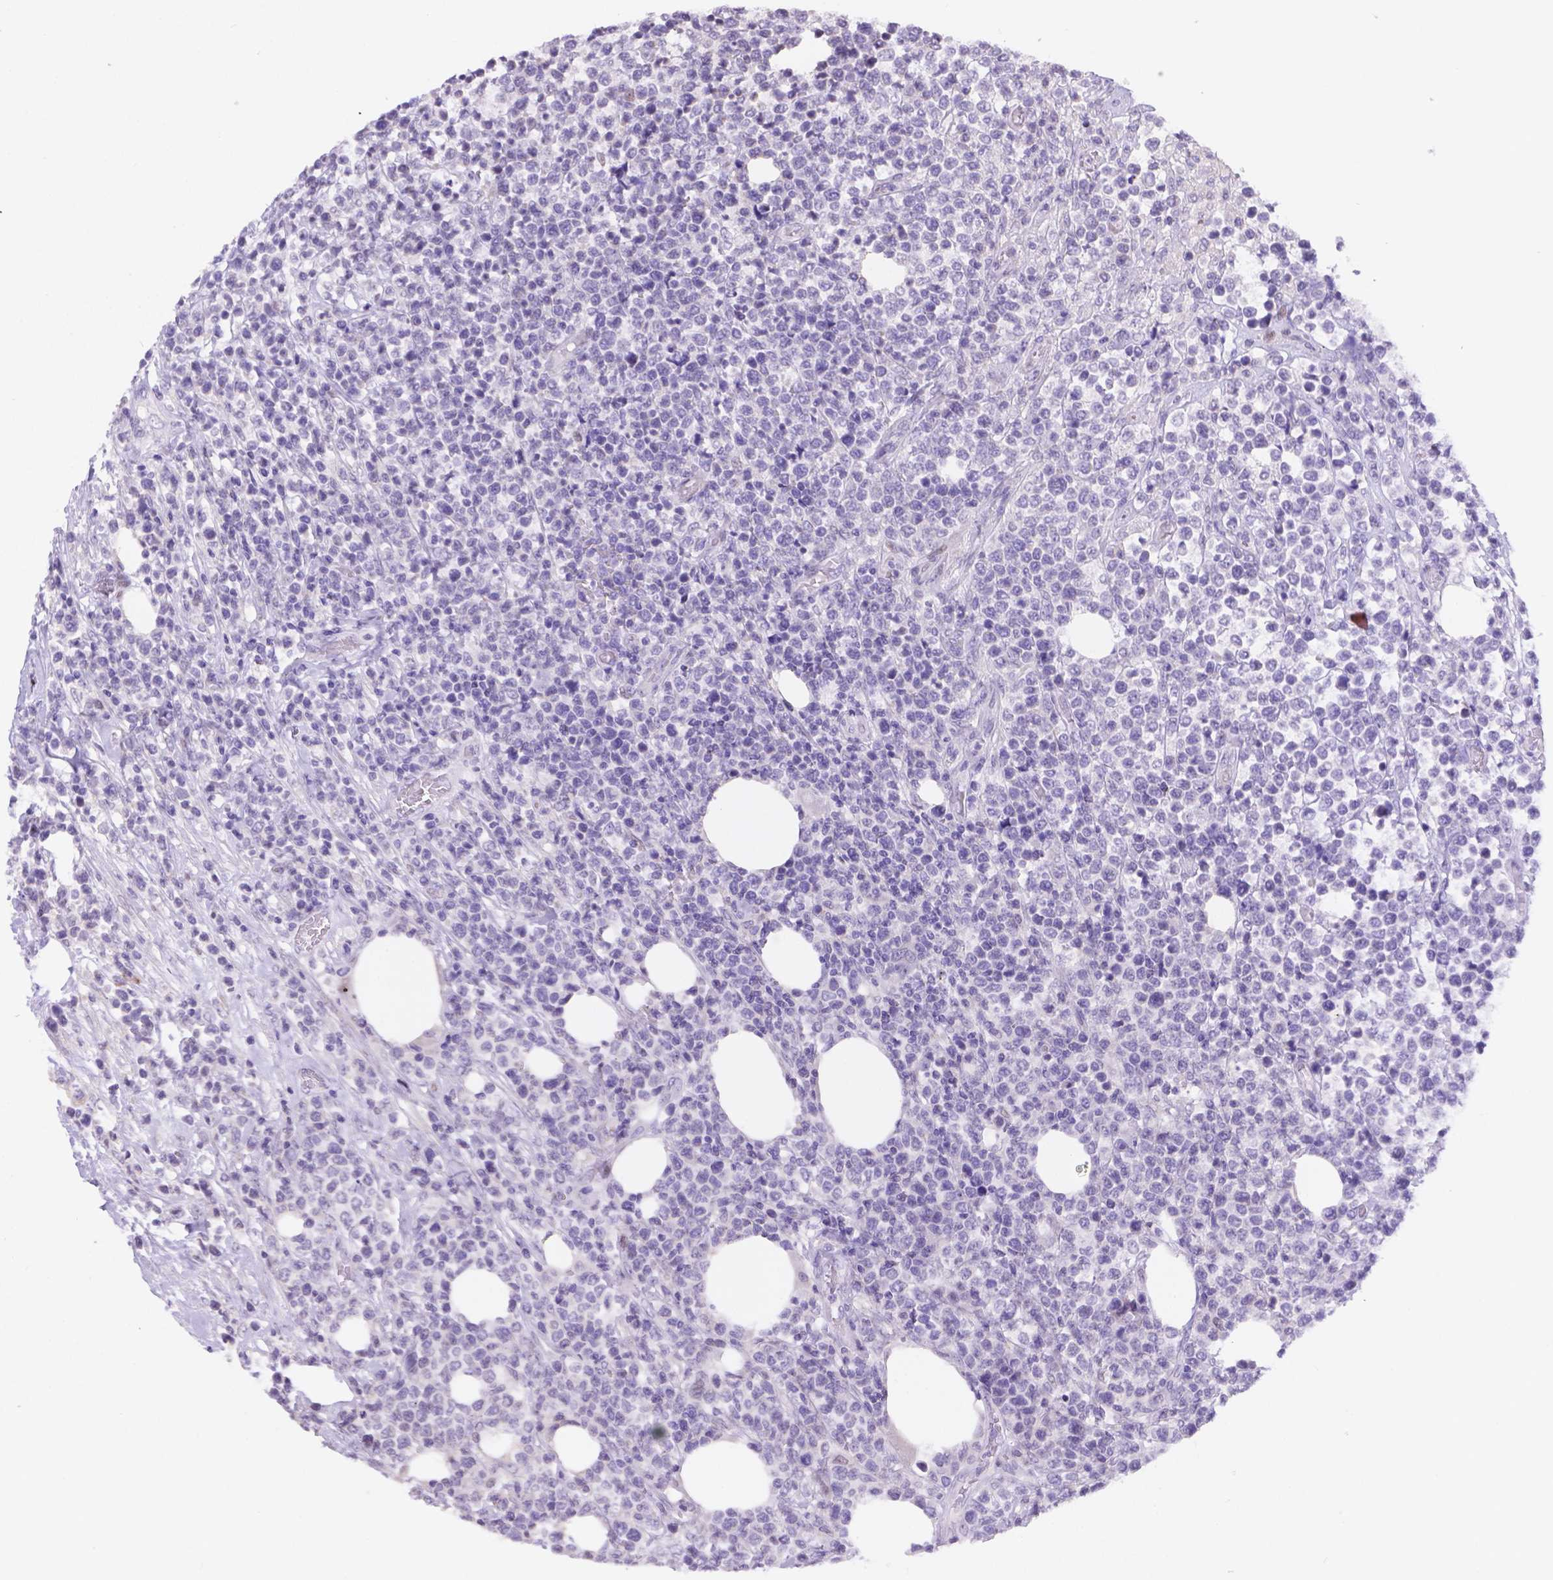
{"staining": {"intensity": "negative", "quantity": "none", "location": "none"}, "tissue": "lymphoma", "cell_type": "Tumor cells", "image_type": "cancer", "snomed": [{"axis": "morphology", "description": "Malignant lymphoma, non-Hodgkin's type, High grade"}, {"axis": "topography", "description": "Soft tissue"}], "caption": "The immunohistochemistry micrograph has no significant expression in tumor cells of lymphoma tissue.", "gene": "DMWD", "patient": {"sex": "female", "age": 56}}